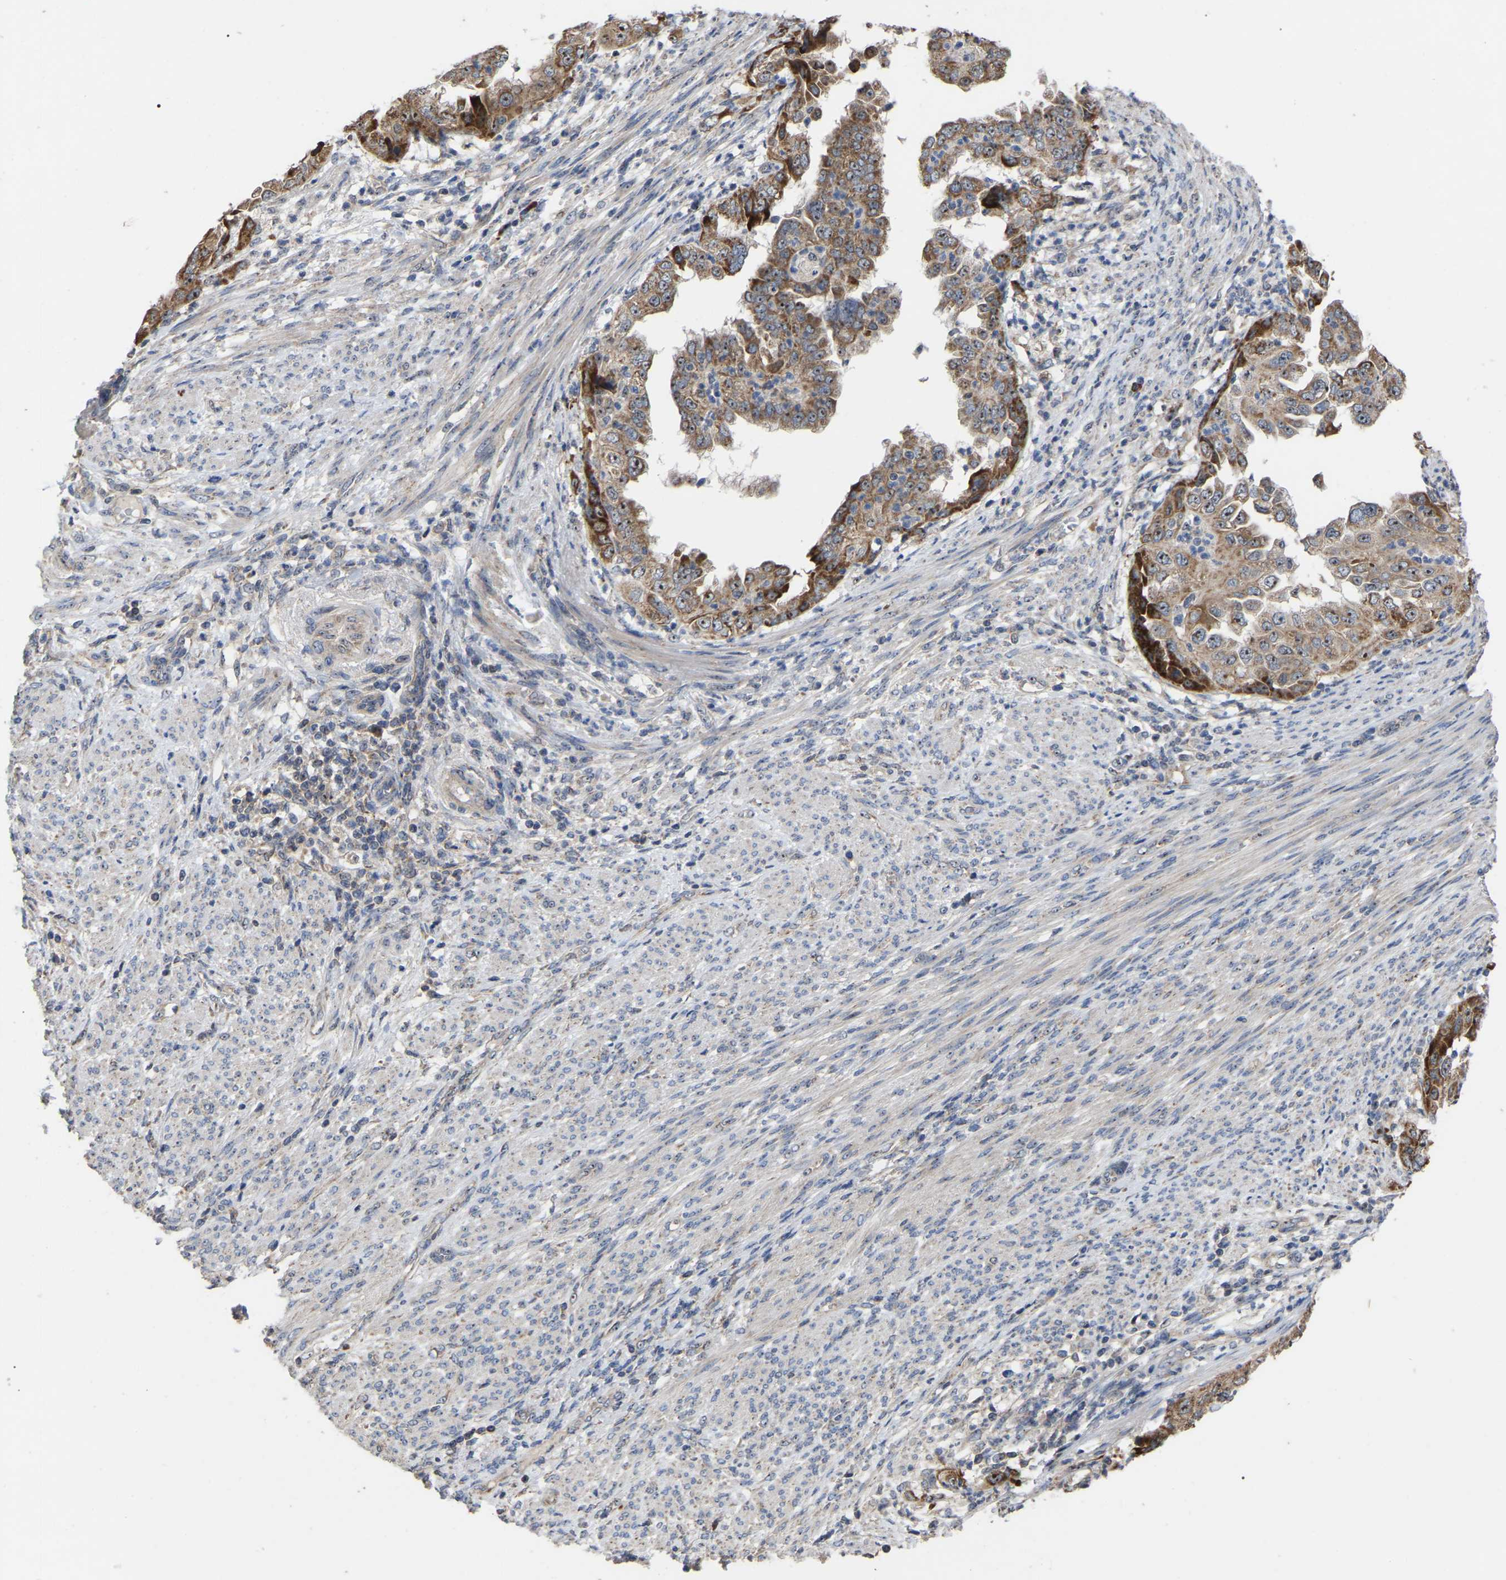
{"staining": {"intensity": "moderate", "quantity": ">75%", "location": "cytoplasmic/membranous,nuclear"}, "tissue": "endometrial cancer", "cell_type": "Tumor cells", "image_type": "cancer", "snomed": [{"axis": "morphology", "description": "Adenocarcinoma, NOS"}, {"axis": "topography", "description": "Endometrium"}], "caption": "Immunohistochemistry (IHC) histopathology image of neoplastic tissue: endometrial cancer stained using immunohistochemistry (IHC) shows medium levels of moderate protein expression localized specifically in the cytoplasmic/membranous and nuclear of tumor cells, appearing as a cytoplasmic/membranous and nuclear brown color.", "gene": "NOP53", "patient": {"sex": "female", "age": 85}}